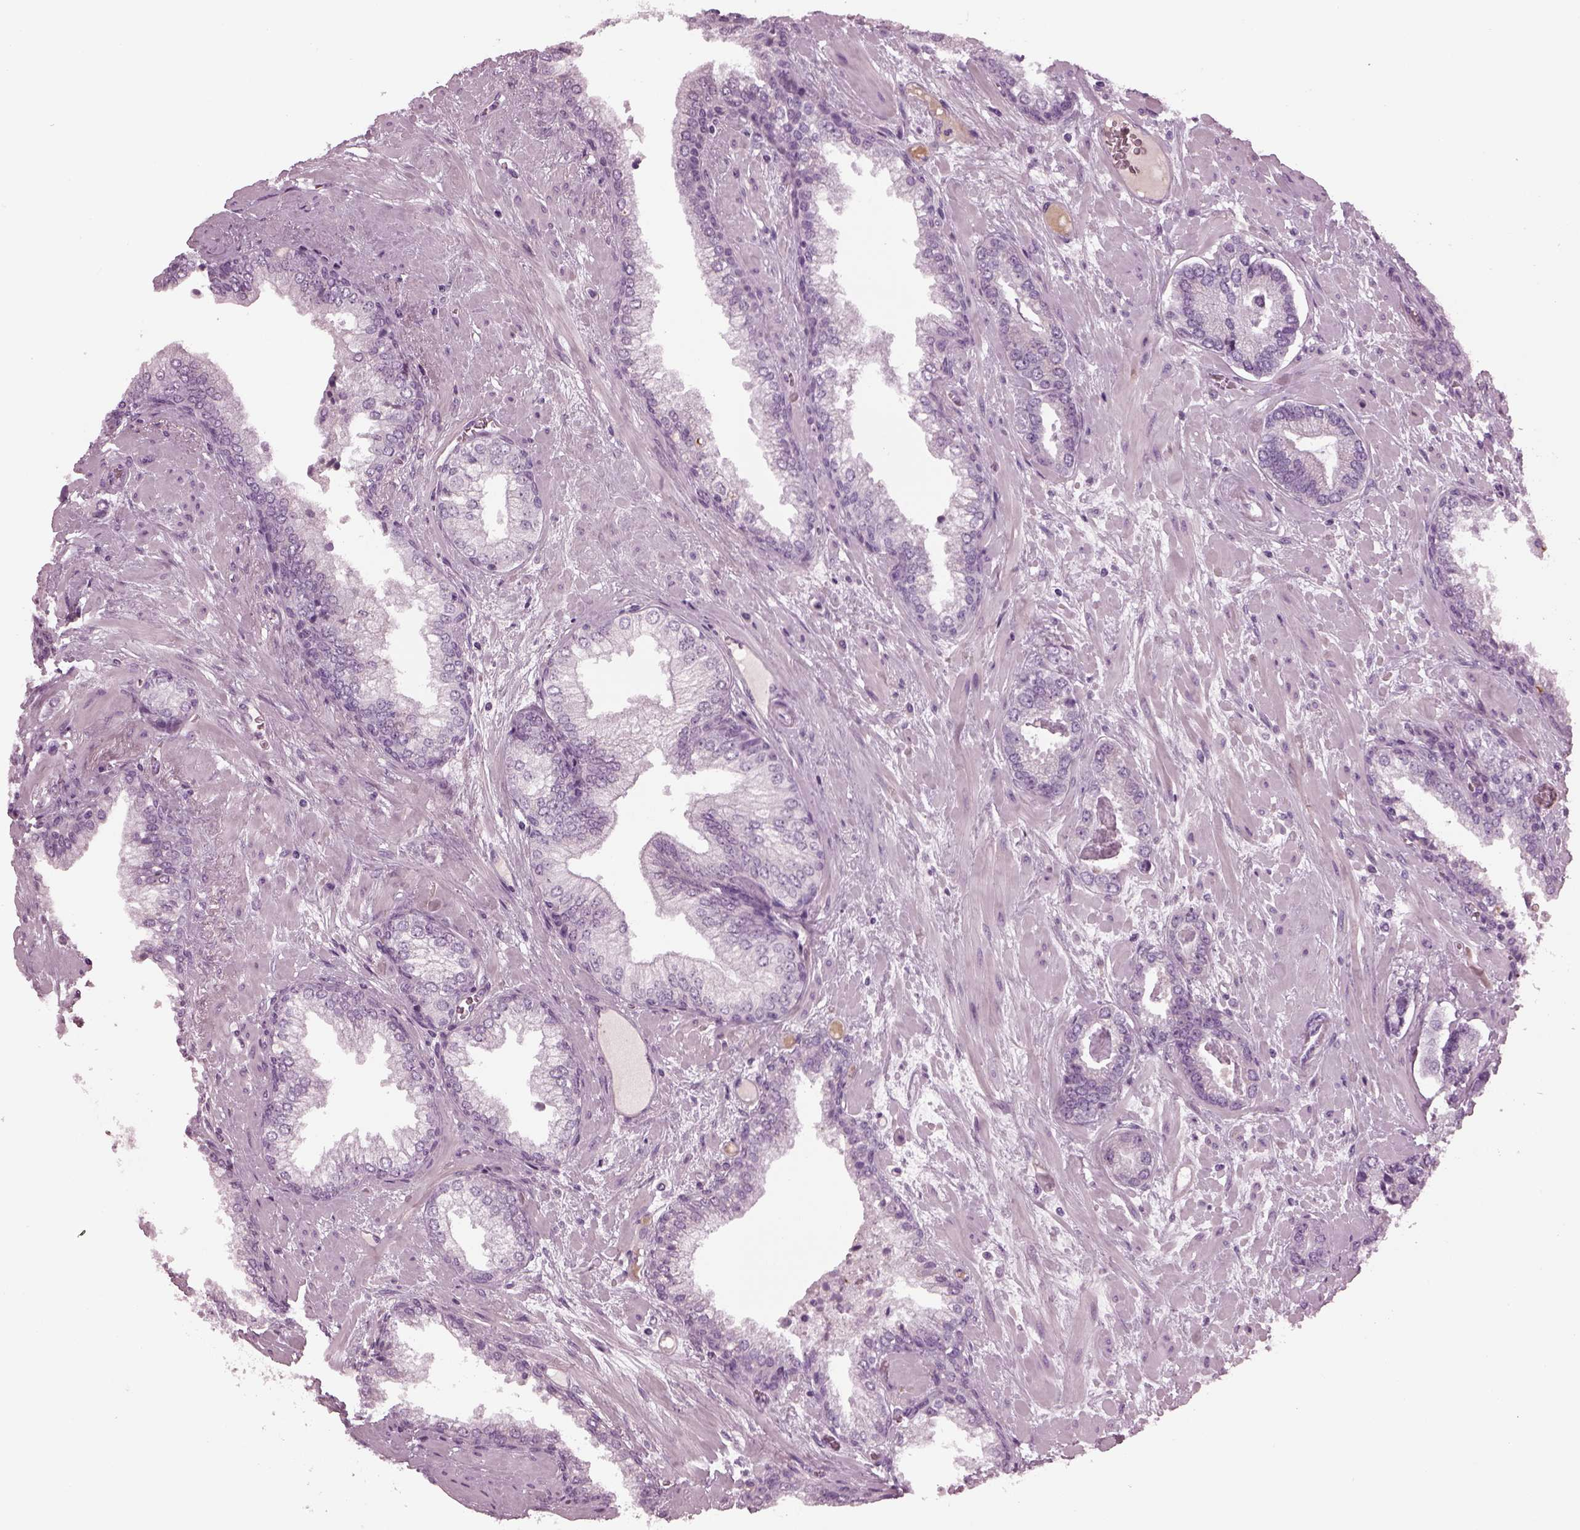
{"staining": {"intensity": "negative", "quantity": "none", "location": "none"}, "tissue": "prostate cancer", "cell_type": "Tumor cells", "image_type": "cancer", "snomed": [{"axis": "morphology", "description": "Adenocarcinoma, Low grade"}, {"axis": "topography", "description": "Prostate"}], "caption": "Prostate cancer stained for a protein using IHC shows no expression tumor cells.", "gene": "DPYSL5", "patient": {"sex": "male", "age": 61}}